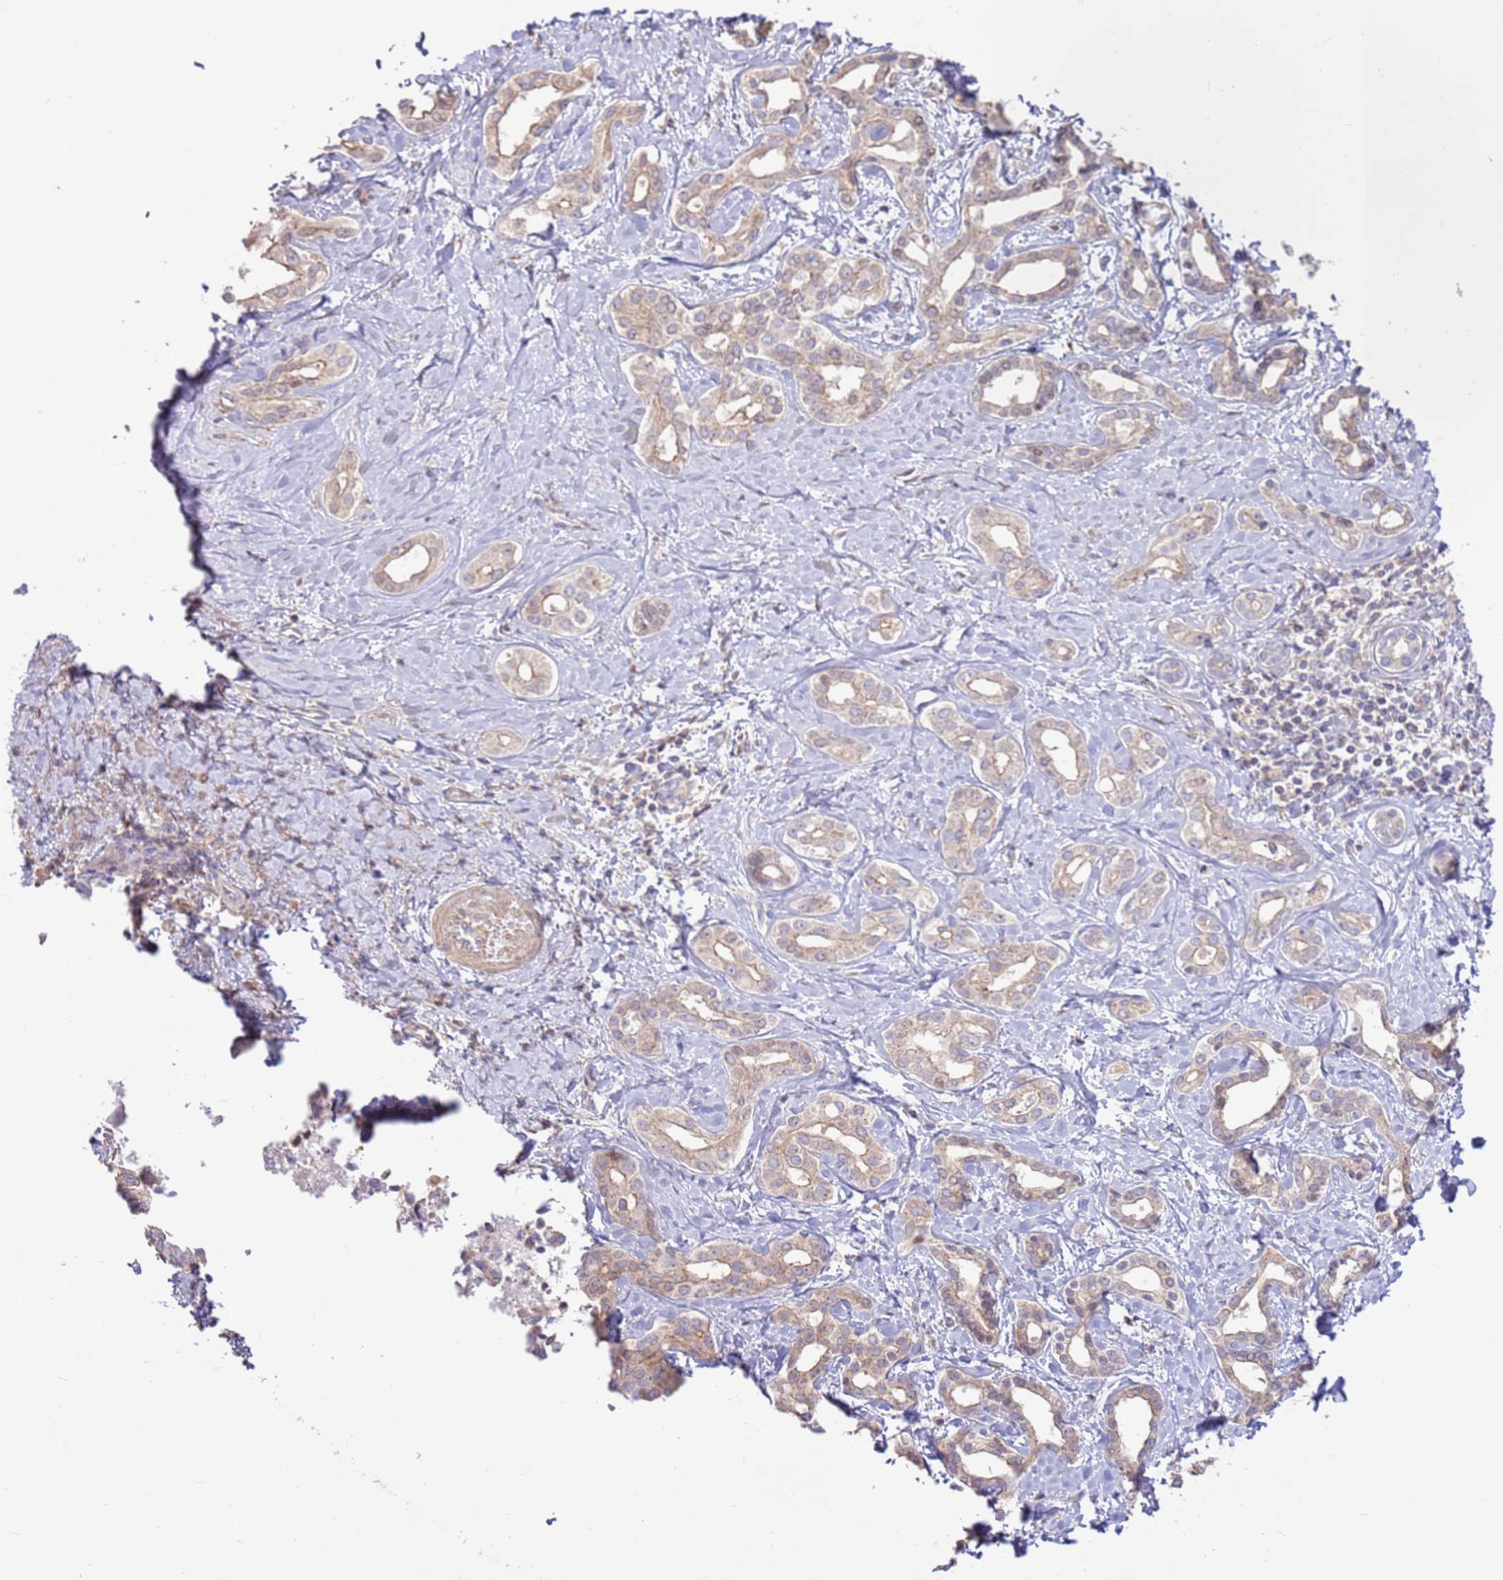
{"staining": {"intensity": "weak", "quantity": "25%-75%", "location": "cytoplasmic/membranous"}, "tissue": "liver cancer", "cell_type": "Tumor cells", "image_type": "cancer", "snomed": [{"axis": "morphology", "description": "Cholangiocarcinoma"}, {"axis": "topography", "description": "Liver"}], "caption": "Weak cytoplasmic/membranous protein expression is appreciated in approximately 25%-75% of tumor cells in liver cancer.", "gene": "EVA1B", "patient": {"sex": "female", "age": 77}}